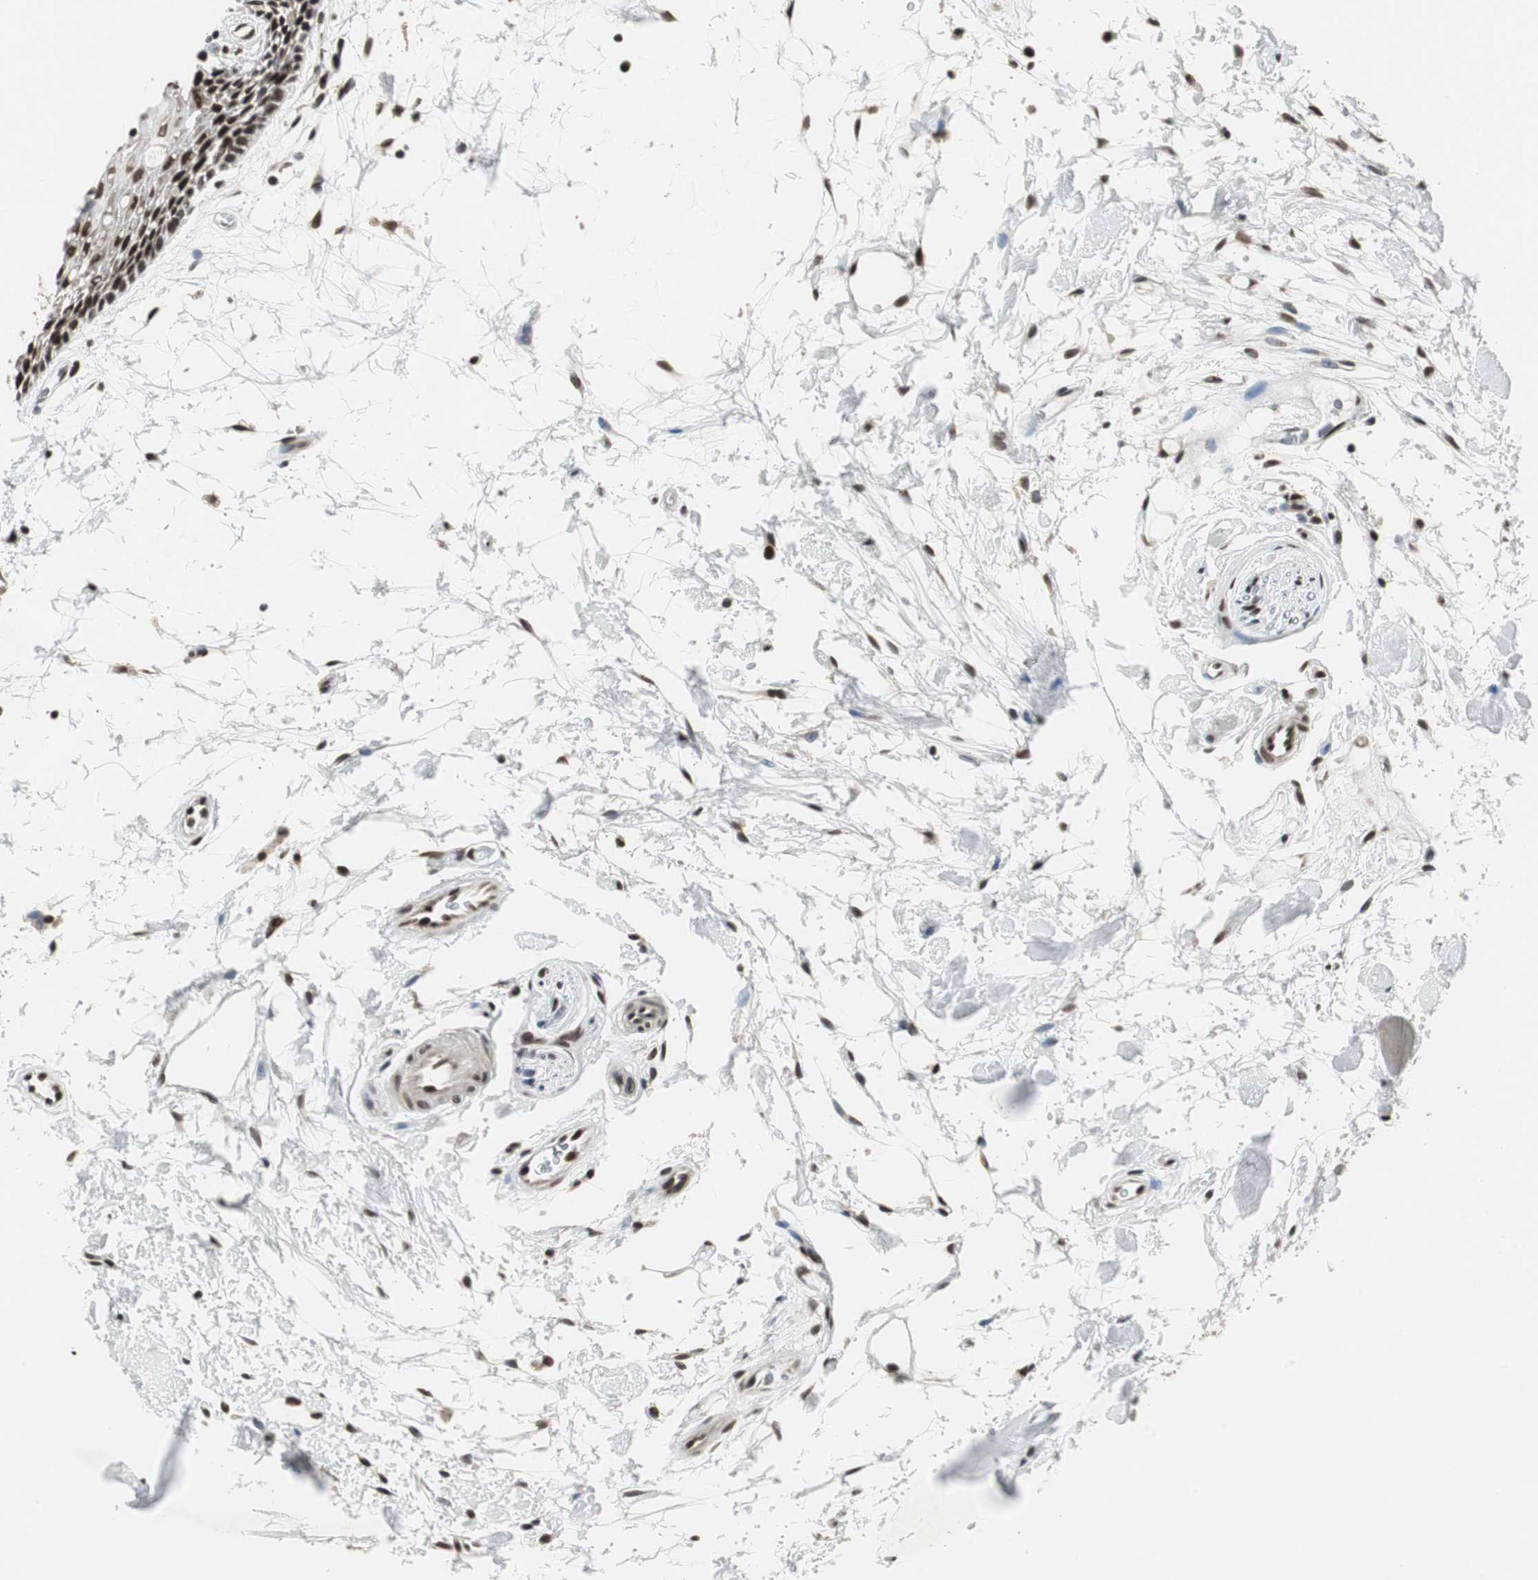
{"staining": {"intensity": "strong", "quantity": ">75%", "location": "nuclear"}, "tissue": "oral mucosa", "cell_type": "Squamous epithelial cells", "image_type": "normal", "snomed": [{"axis": "morphology", "description": "Normal tissue, NOS"}, {"axis": "topography", "description": "Skeletal muscle"}, {"axis": "topography", "description": "Oral tissue"}, {"axis": "topography", "description": "Peripheral nerve tissue"}], "caption": "Squamous epithelial cells demonstrate strong nuclear positivity in about >75% of cells in unremarkable oral mucosa. (Stains: DAB in brown, nuclei in blue, Microscopy: brightfield microscopy at high magnification).", "gene": "CDK9", "patient": {"sex": "female", "age": 84}}